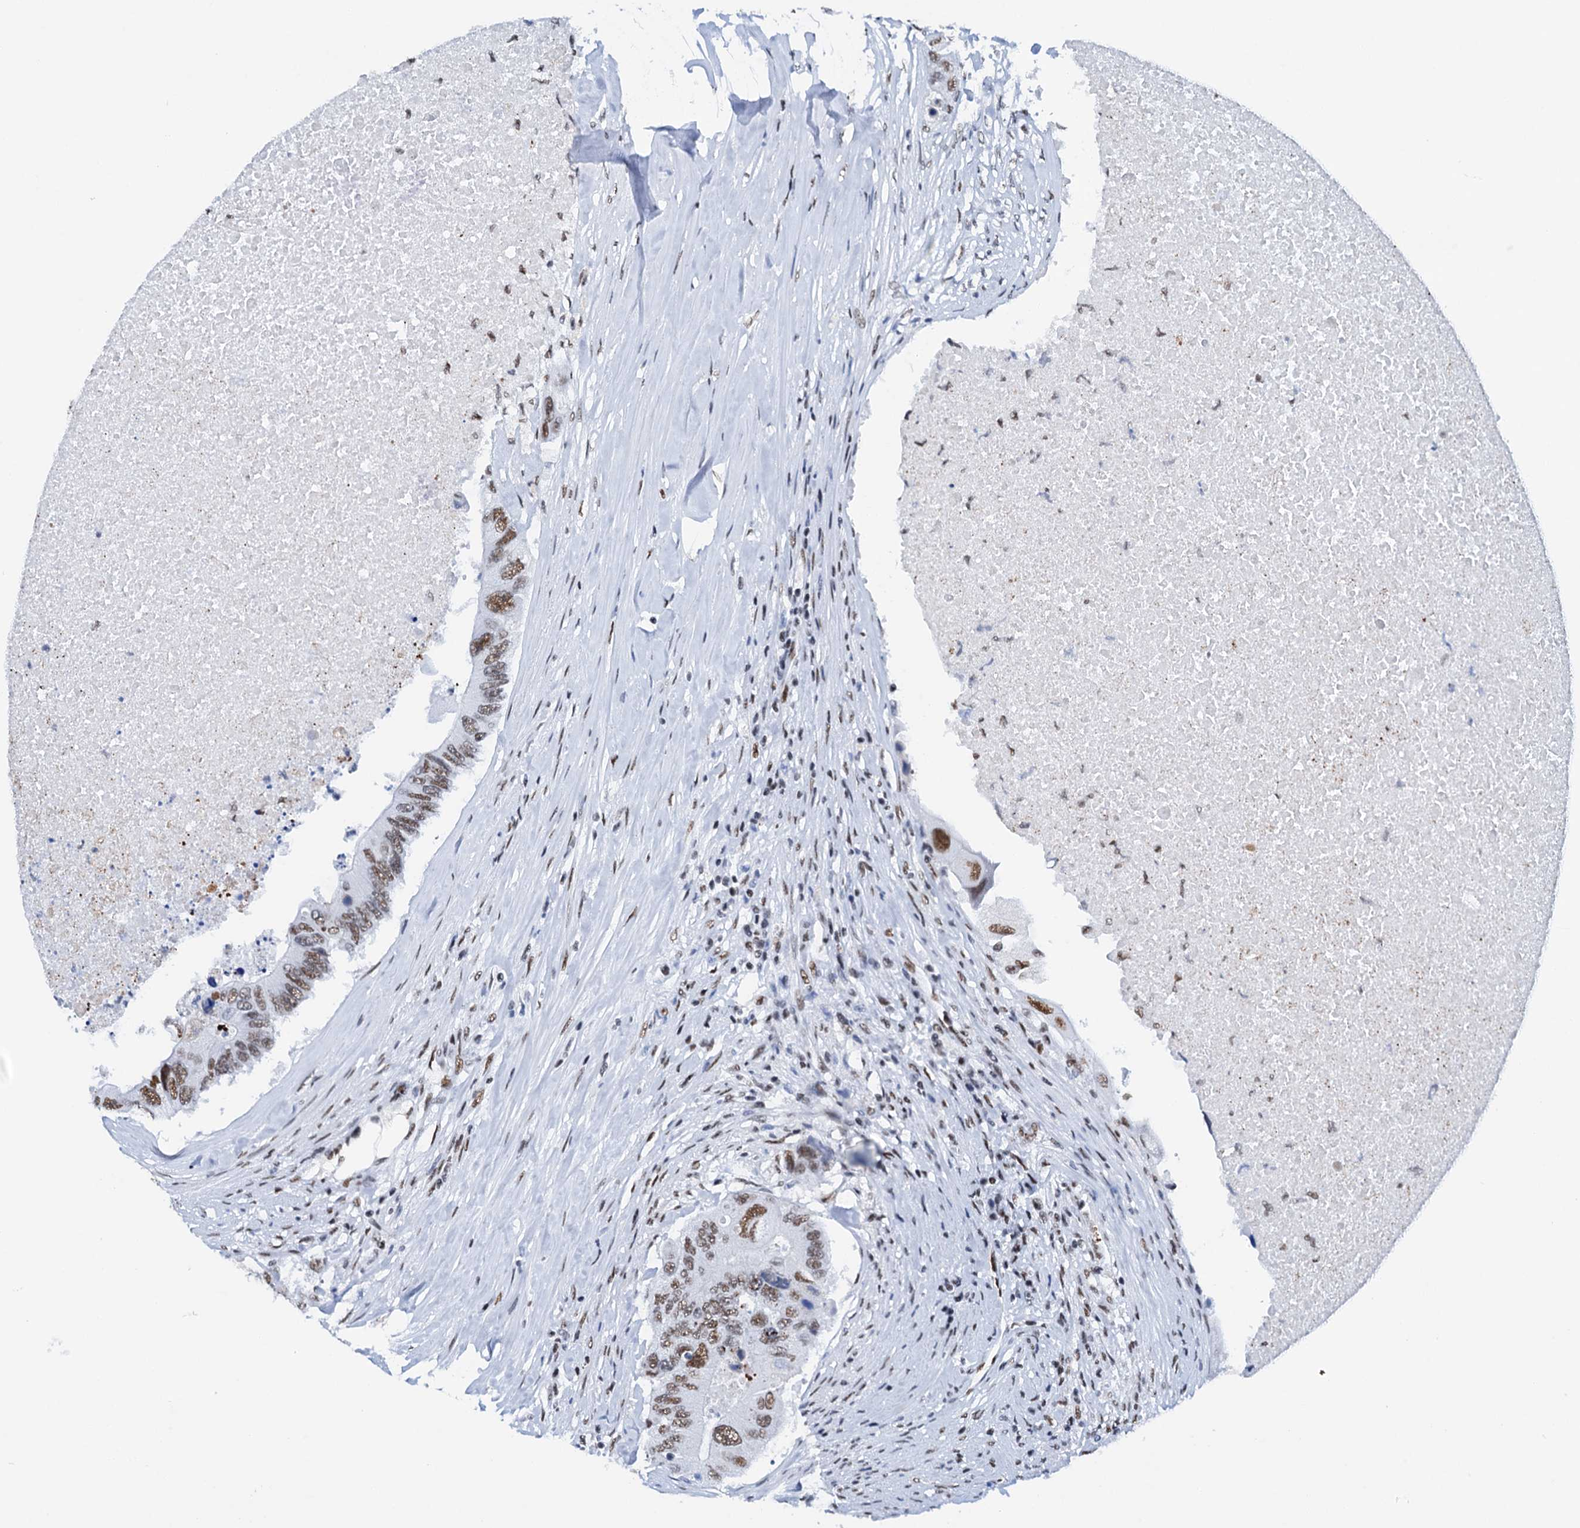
{"staining": {"intensity": "moderate", "quantity": ">75%", "location": "nuclear"}, "tissue": "colorectal cancer", "cell_type": "Tumor cells", "image_type": "cancer", "snomed": [{"axis": "morphology", "description": "Adenocarcinoma, NOS"}, {"axis": "topography", "description": "Colon"}], "caption": "The histopathology image reveals a brown stain indicating the presence of a protein in the nuclear of tumor cells in adenocarcinoma (colorectal).", "gene": "SLTM", "patient": {"sex": "male", "age": 71}}